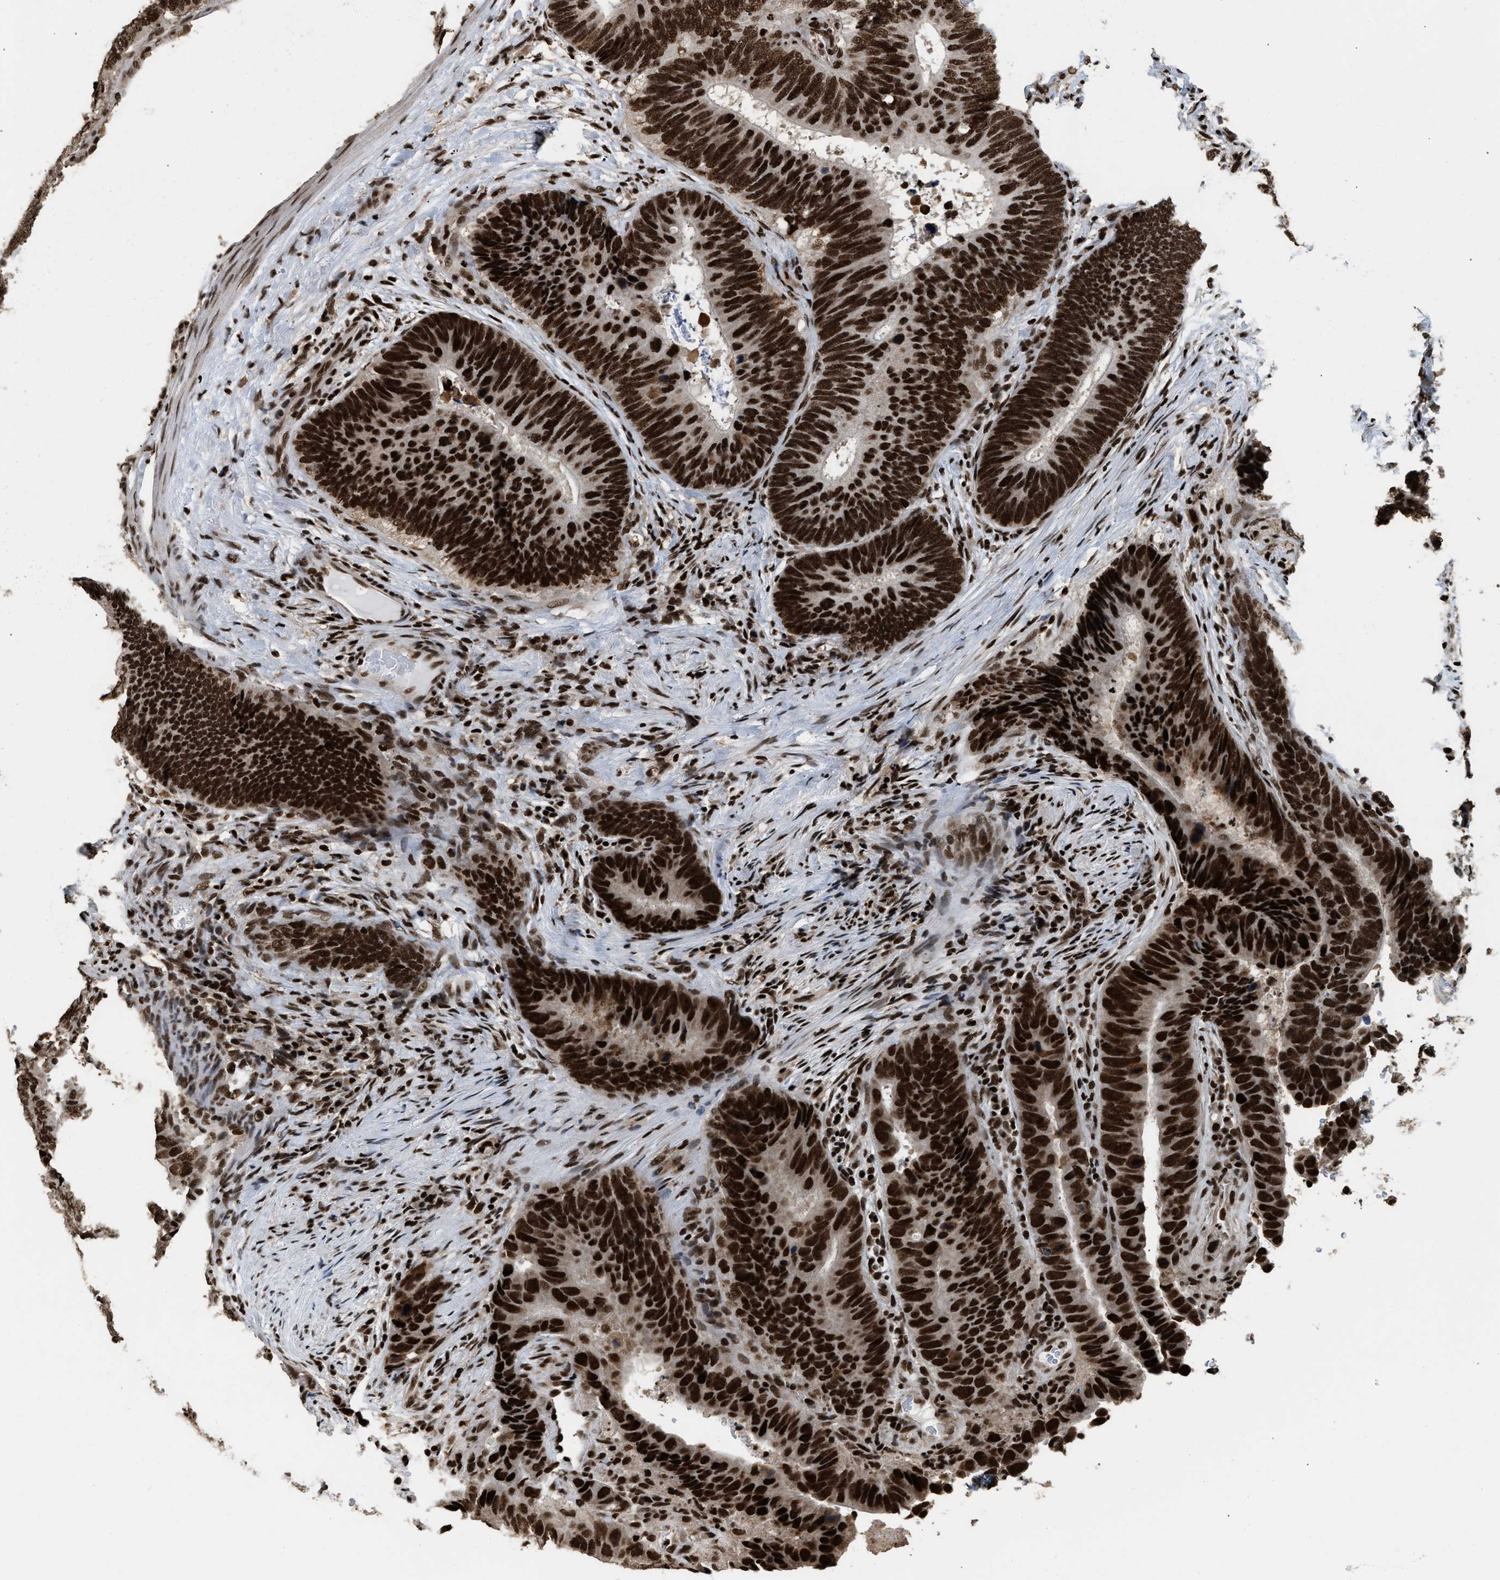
{"staining": {"intensity": "strong", "quantity": ">75%", "location": "nuclear"}, "tissue": "colorectal cancer", "cell_type": "Tumor cells", "image_type": "cancer", "snomed": [{"axis": "morphology", "description": "Adenocarcinoma, NOS"}, {"axis": "topography", "description": "Colon"}], "caption": "About >75% of tumor cells in colorectal adenocarcinoma display strong nuclear protein staining as visualized by brown immunohistochemical staining.", "gene": "RAD21", "patient": {"sex": "male", "age": 56}}